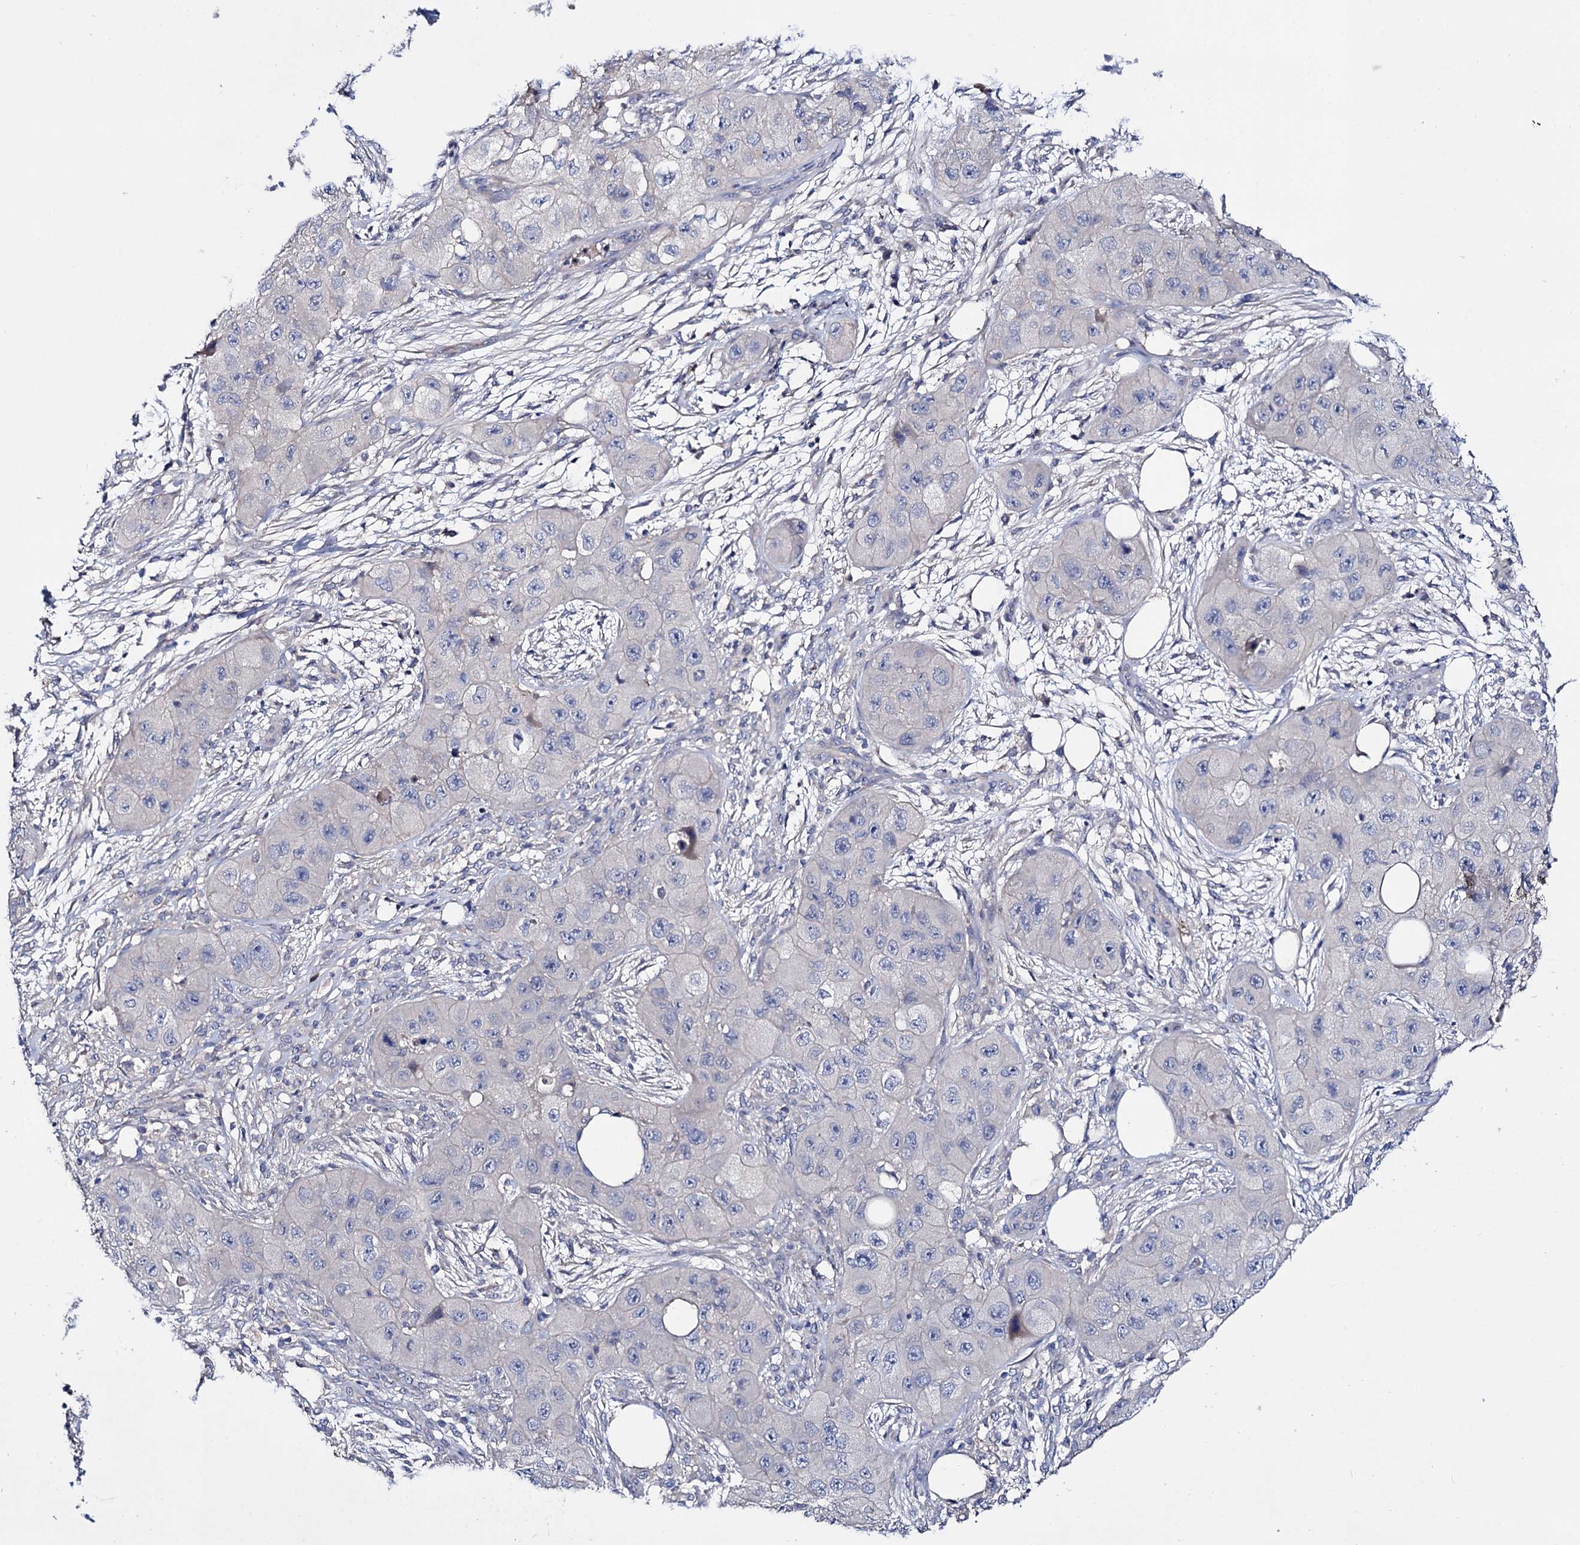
{"staining": {"intensity": "negative", "quantity": "none", "location": "none"}, "tissue": "skin cancer", "cell_type": "Tumor cells", "image_type": "cancer", "snomed": [{"axis": "morphology", "description": "Squamous cell carcinoma, NOS"}, {"axis": "topography", "description": "Skin"}, {"axis": "topography", "description": "Subcutis"}], "caption": "This histopathology image is of skin cancer stained with IHC to label a protein in brown with the nuclei are counter-stained blue. There is no positivity in tumor cells.", "gene": "PPP1R32", "patient": {"sex": "male", "age": 73}}